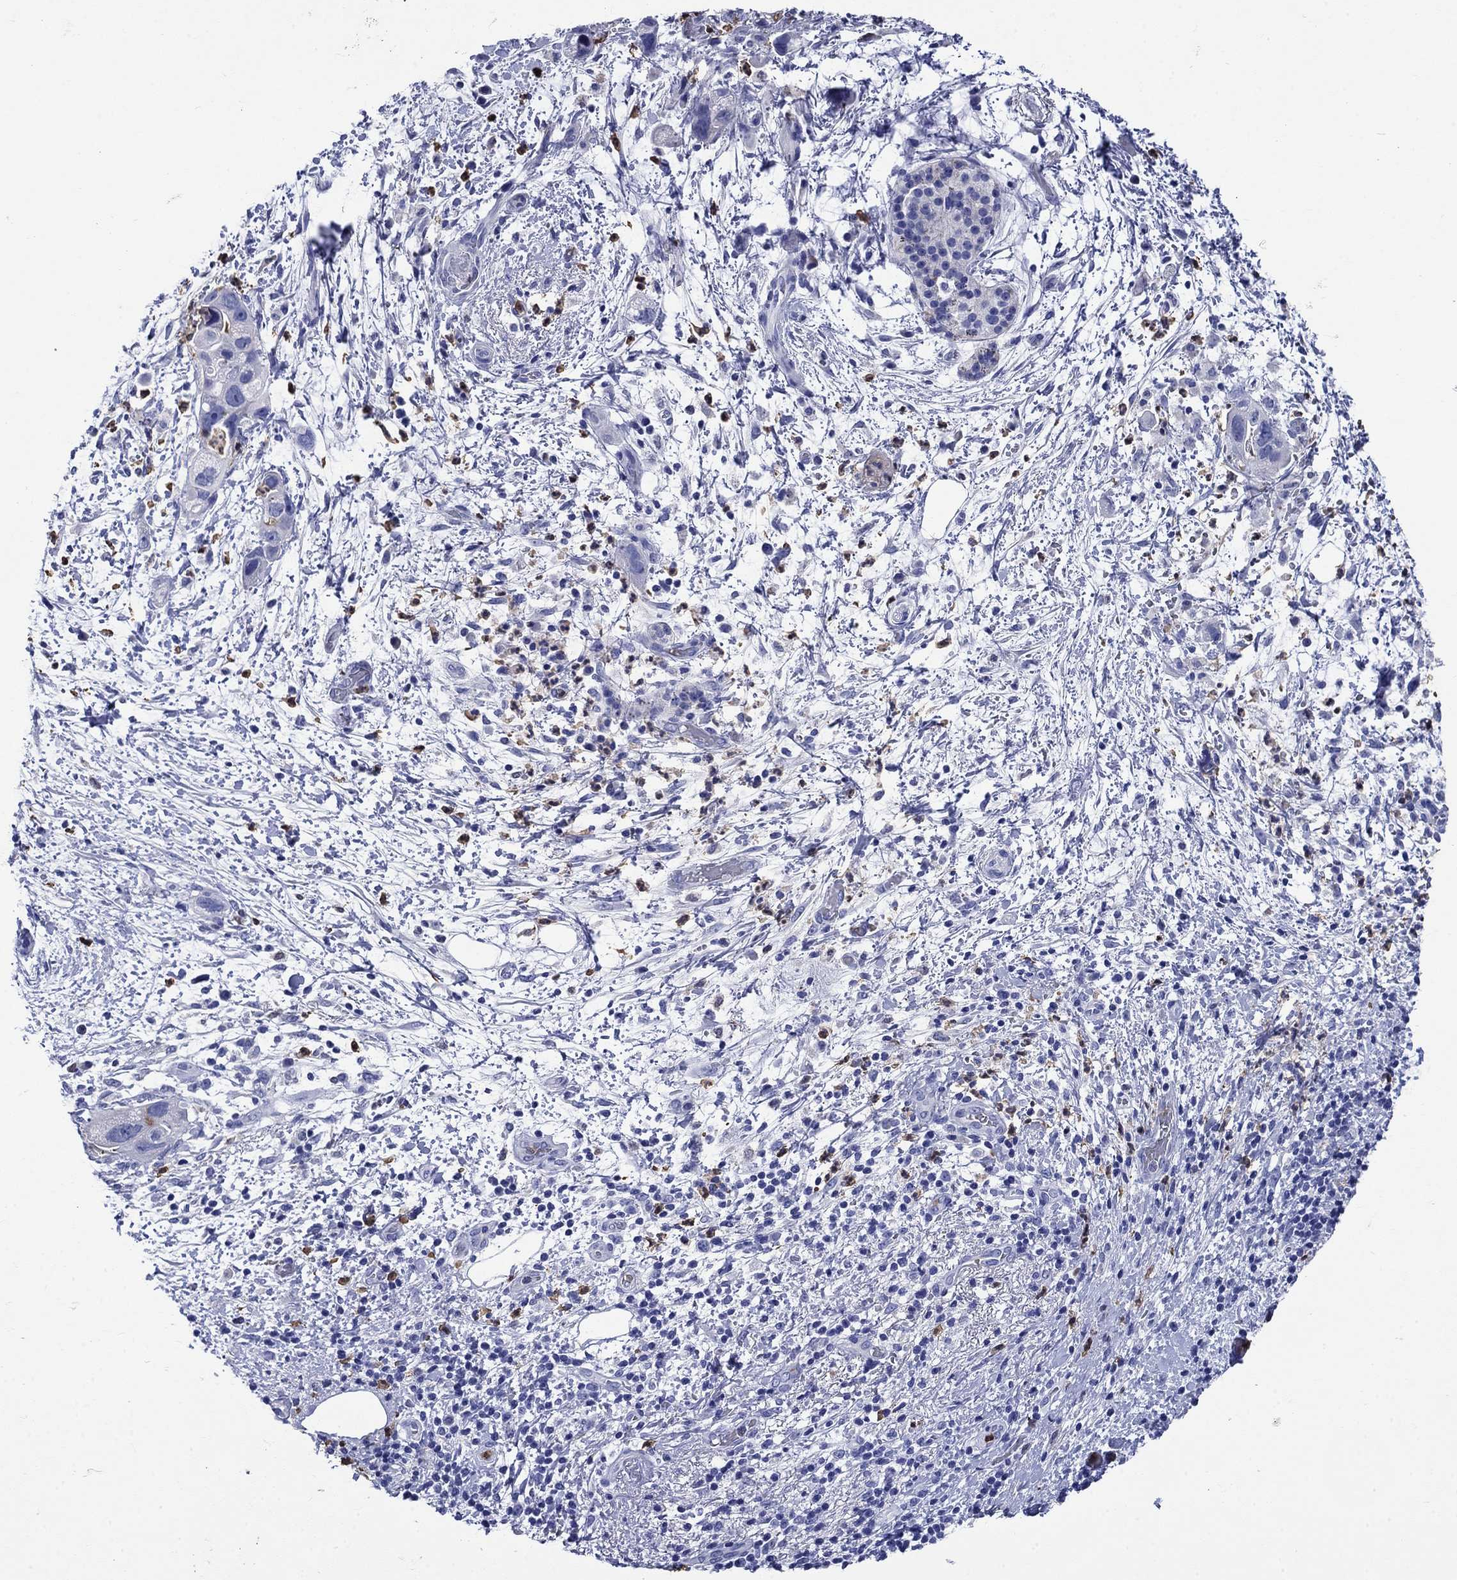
{"staining": {"intensity": "negative", "quantity": "none", "location": "none"}, "tissue": "pancreatic cancer", "cell_type": "Tumor cells", "image_type": "cancer", "snomed": [{"axis": "morphology", "description": "Adenocarcinoma, NOS"}, {"axis": "topography", "description": "Pancreas"}], "caption": "An immunohistochemistry (IHC) image of adenocarcinoma (pancreatic) is shown. There is no staining in tumor cells of adenocarcinoma (pancreatic). (DAB immunohistochemistry (IHC) visualized using brightfield microscopy, high magnification).", "gene": "TFR2", "patient": {"sex": "female", "age": 72}}